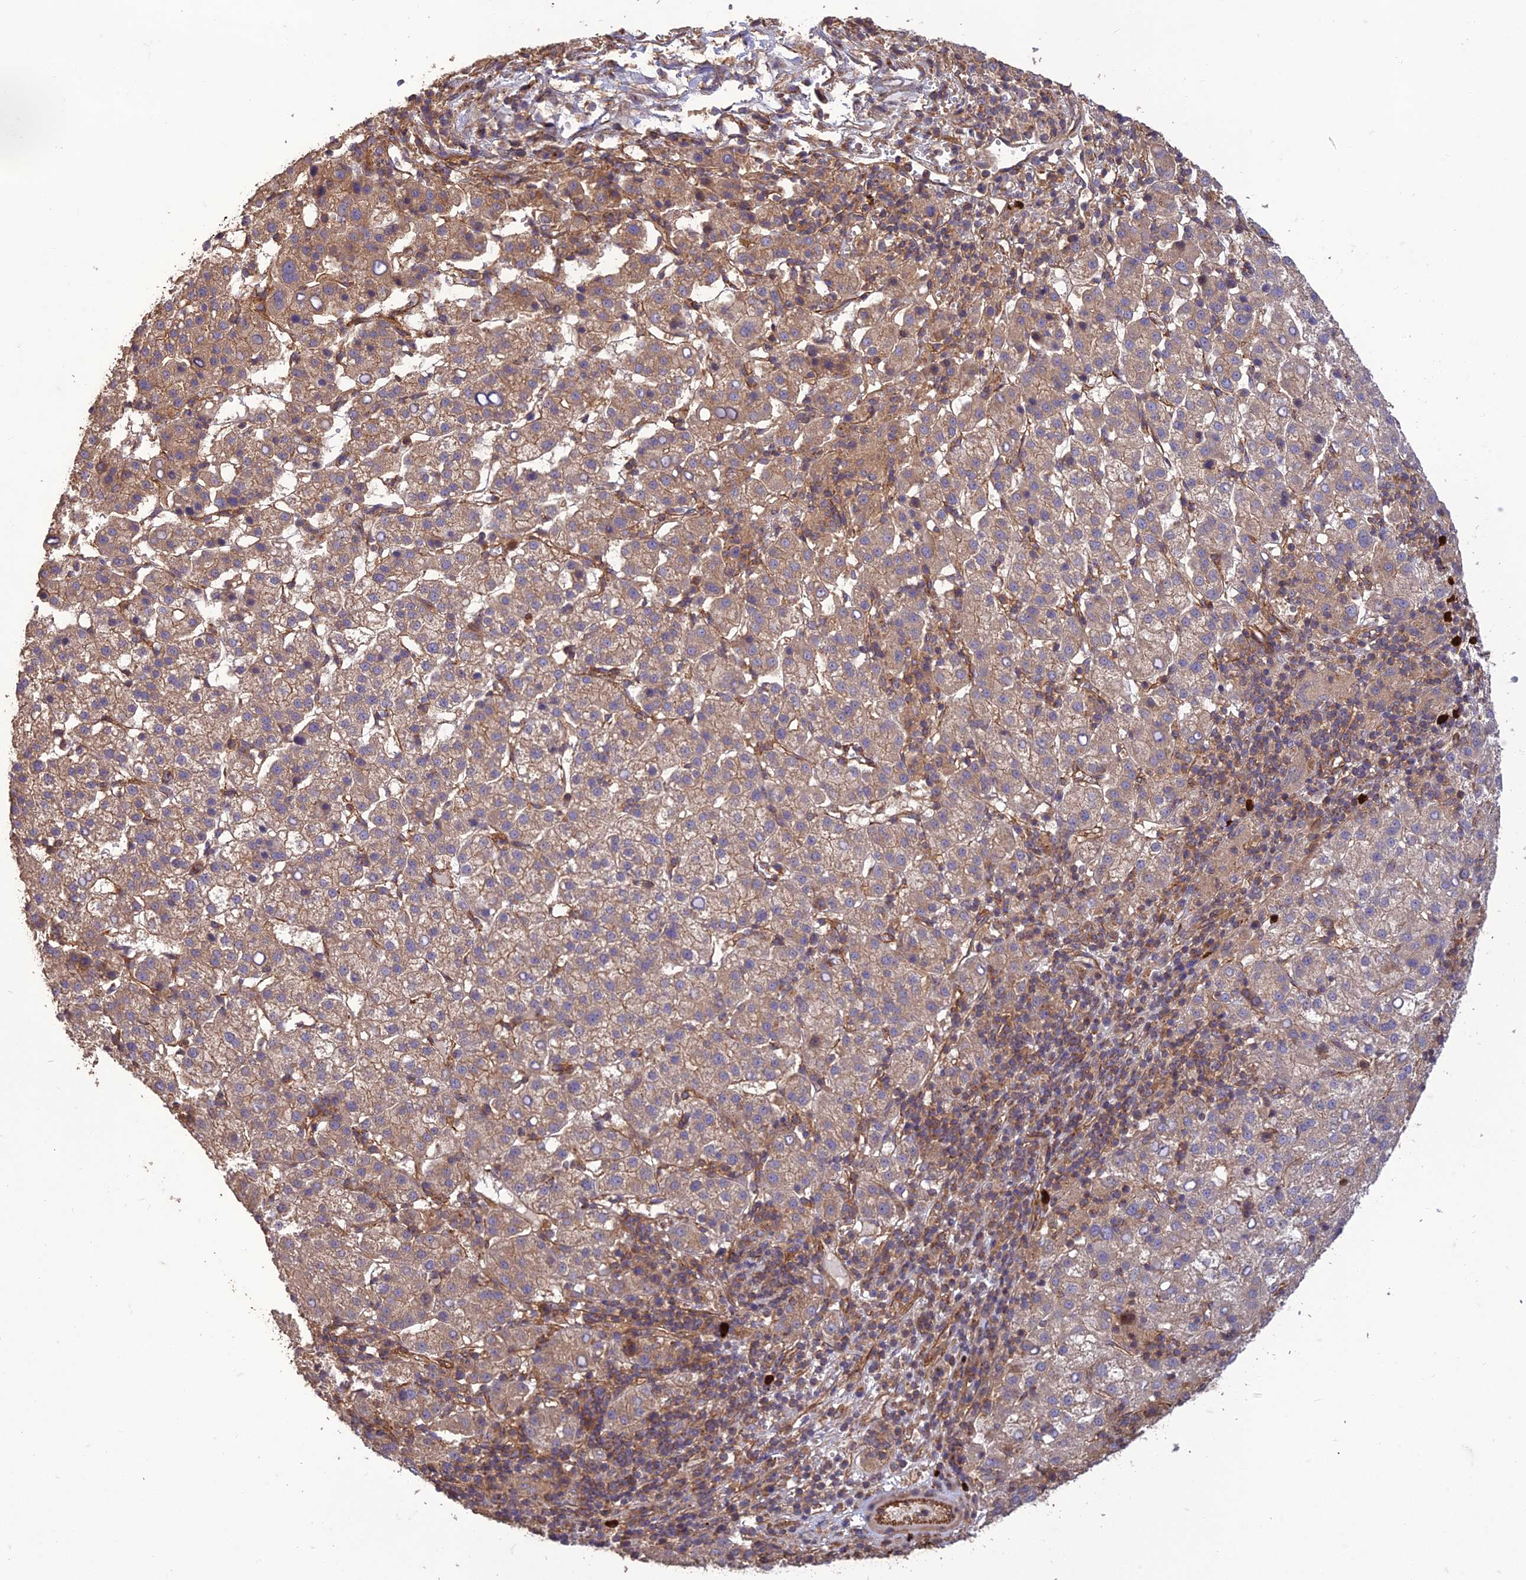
{"staining": {"intensity": "weak", "quantity": ">75%", "location": "cytoplasmic/membranous"}, "tissue": "liver cancer", "cell_type": "Tumor cells", "image_type": "cancer", "snomed": [{"axis": "morphology", "description": "Carcinoma, Hepatocellular, NOS"}, {"axis": "topography", "description": "Liver"}], "caption": "Immunohistochemistry micrograph of human liver cancer (hepatocellular carcinoma) stained for a protein (brown), which displays low levels of weak cytoplasmic/membranous staining in about >75% of tumor cells.", "gene": "TMEM131L", "patient": {"sex": "female", "age": 58}}